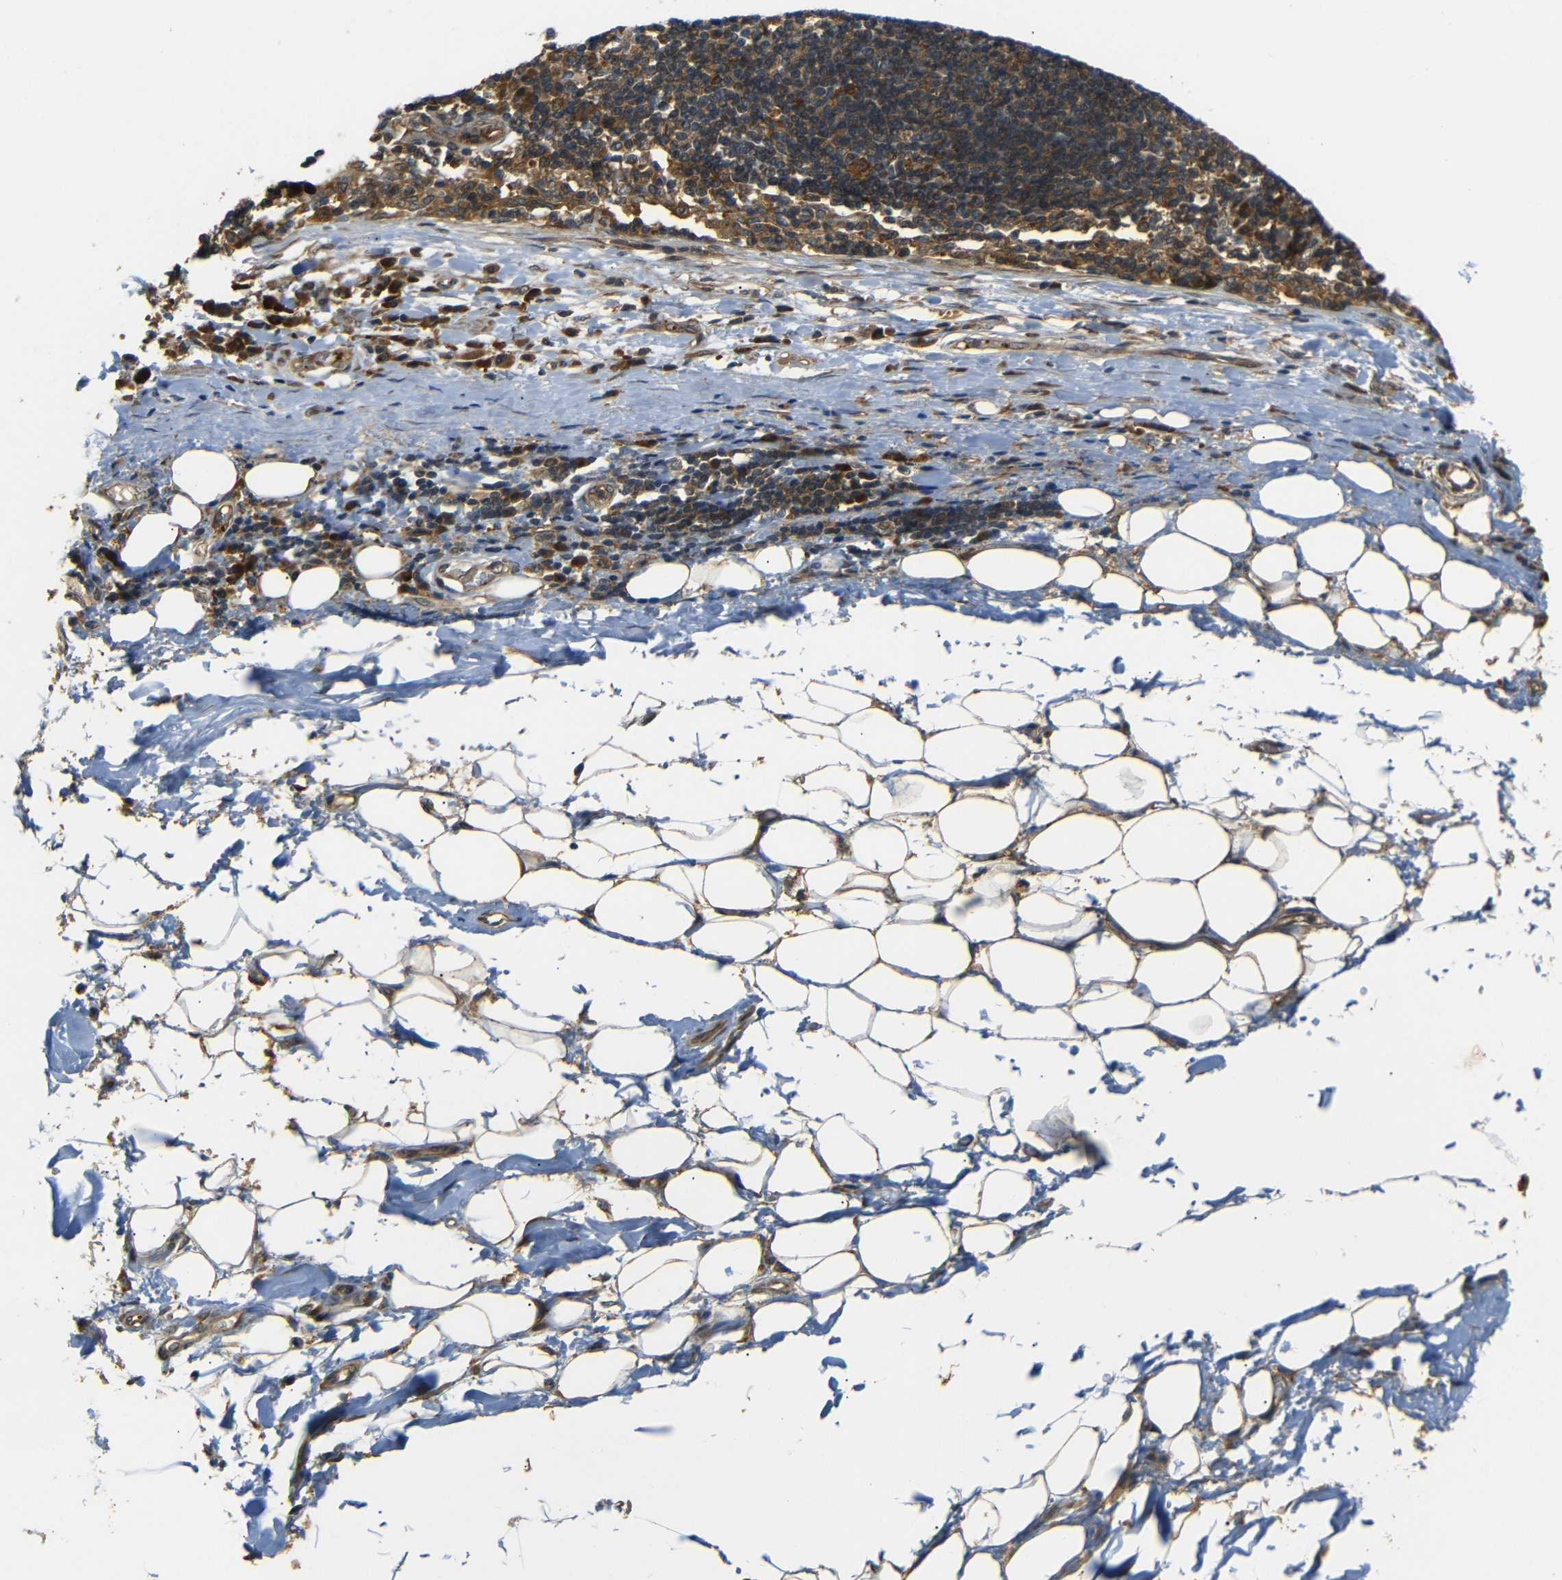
{"staining": {"intensity": "moderate", "quantity": ">75%", "location": "cytoplasmic/membranous"}, "tissue": "adipose tissue", "cell_type": "Adipocytes", "image_type": "normal", "snomed": [{"axis": "morphology", "description": "Normal tissue, NOS"}, {"axis": "morphology", "description": "Adenocarcinoma, NOS"}, {"axis": "topography", "description": "Esophagus"}], "caption": "Immunohistochemistry histopathology image of unremarkable adipose tissue: adipose tissue stained using IHC exhibits medium levels of moderate protein expression localized specifically in the cytoplasmic/membranous of adipocytes, appearing as a cytoplasmic/membranous brown color.", "gene": "EPHB2", "patient": {"sex": "male", "age": 62}}